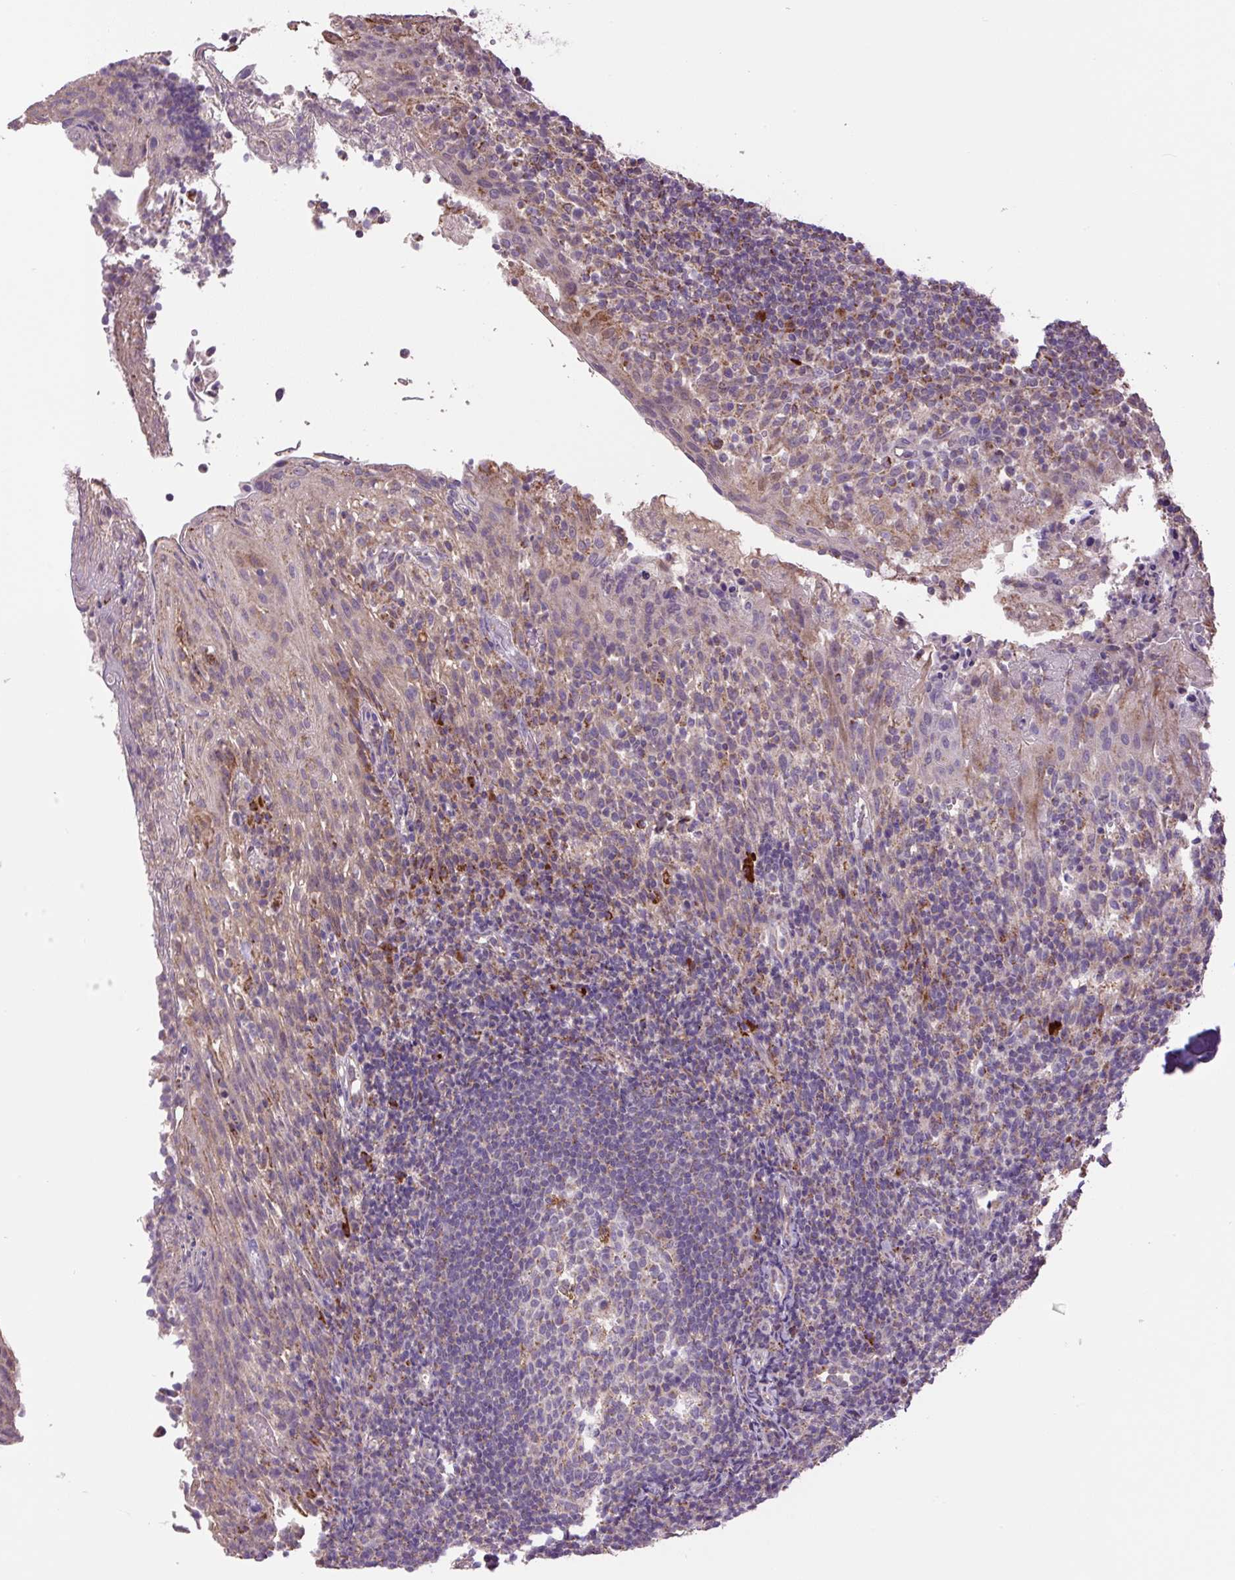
{"staining": {"intensity": "weak", "quantity": "25%-75%", "location": "cytoplasmic/membranous"}, "tissue": "tonsil", "cell_type": "Germinal center cells", "image_type": "normal", "snomed": [{"axis": "morphology", "description": "Normal tissue, NOS"}, {"axis": "topography", "description": "Tonsil"}], "caption": "Immunohistochemical staining of normal human tonsil reveals 25%-75% levels of weak cytoplasmic/membranous protein staining in approximately 25%-75% of germinal center cells. Using DAB (brown) and hematoxylin (blue) stains, captured at high magnification using brightfield microscopy.", "gene": "SGF29", "patient": {"sex": "female", "age": 10}}